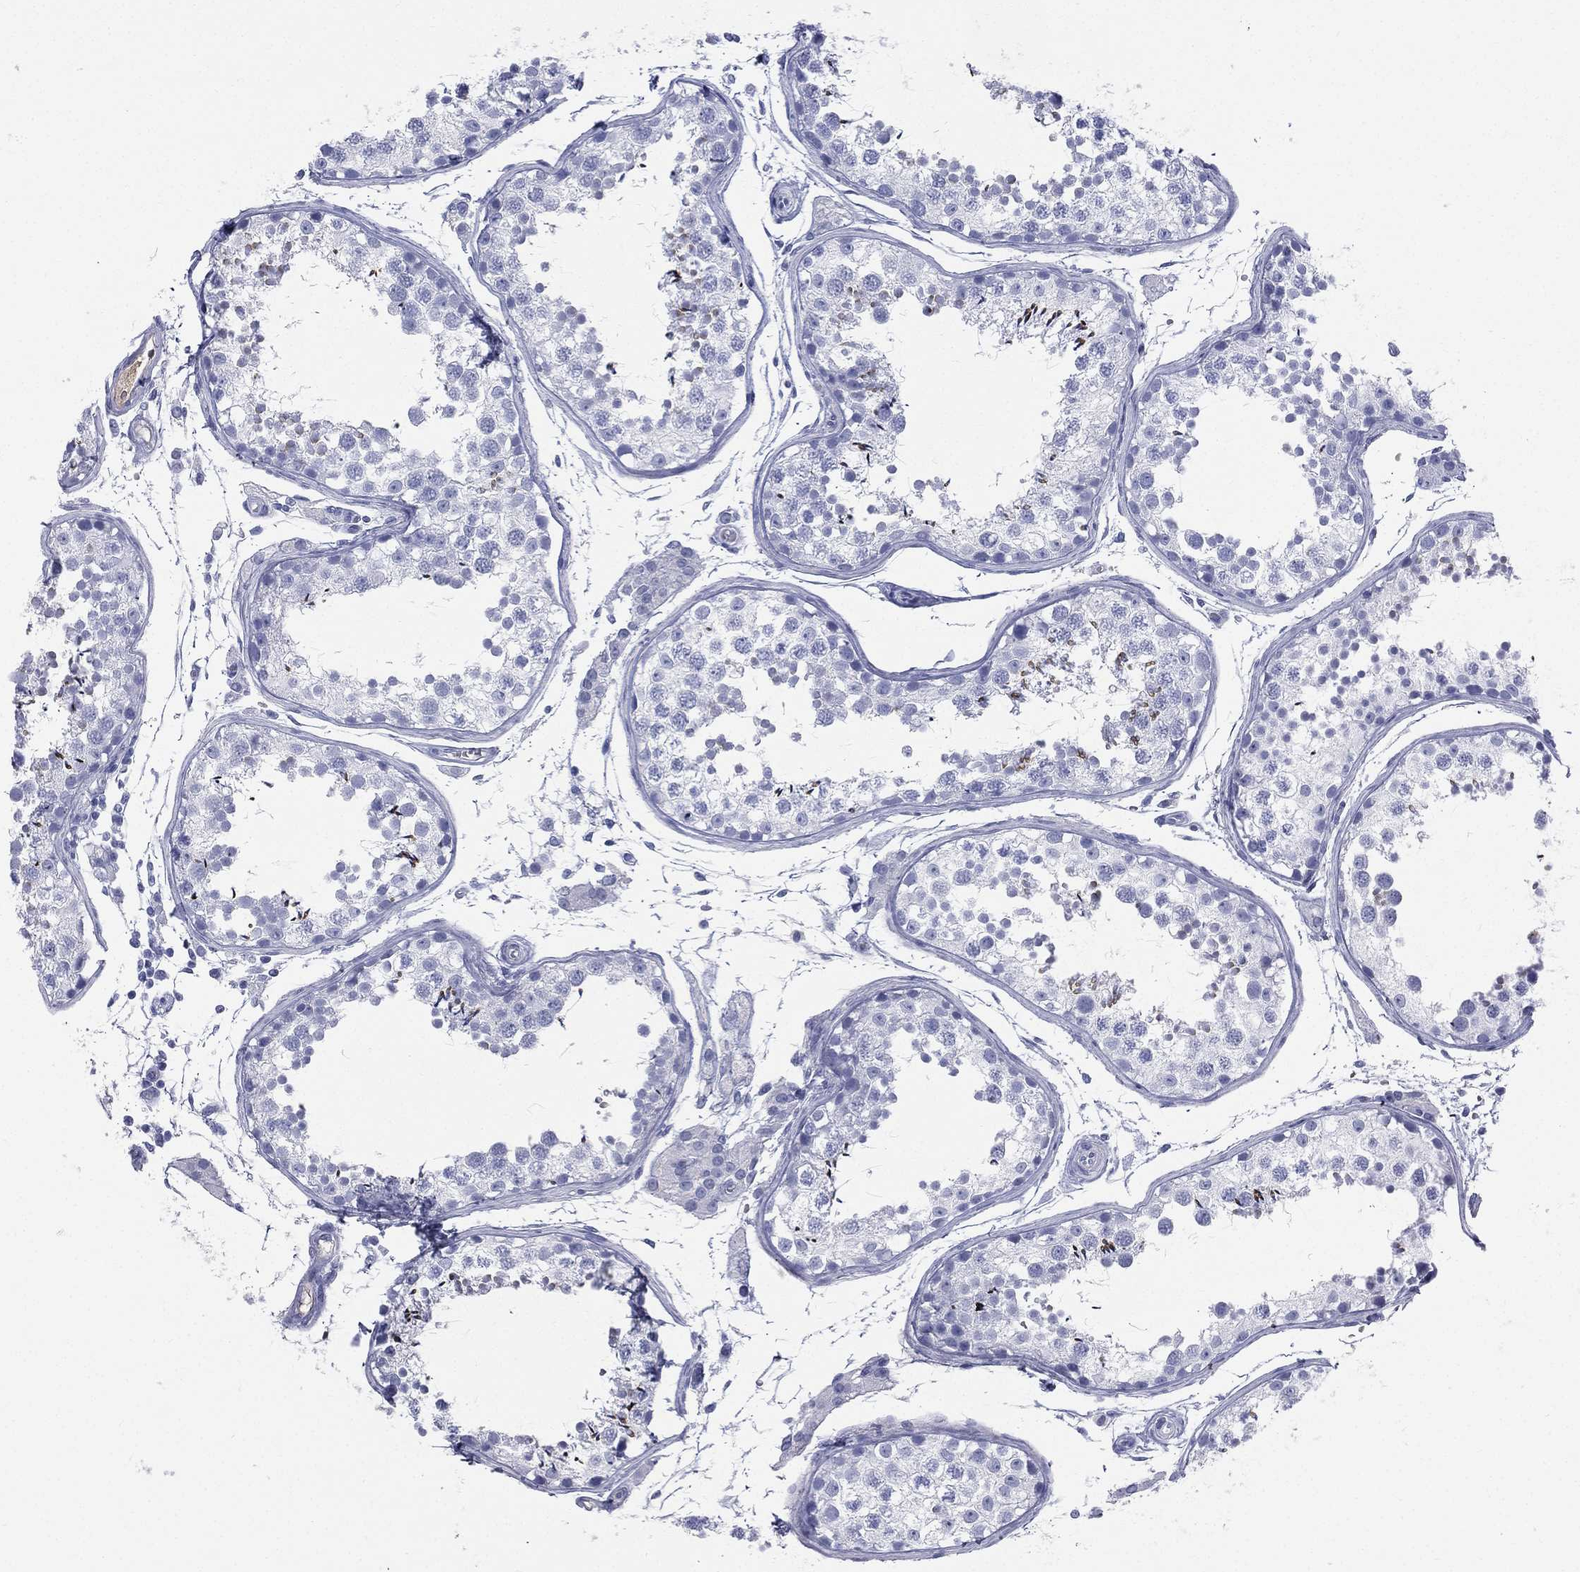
{"staining": {"intensity": "strong", "quantity": "<25%", "location": "cytoplasmic/membranous"}, "tissue": "testis", "cell_type": "Cells in seminiferous ducts", "image_type": "normal", "snomed": [{"axis": "morphology", "description": "Normal tissue, NOS"}, {"axis": "topography", "description": "Testis"}], "caption": "A brown stain labels strong cytoplasmic/membranous positivity of a protein in cells in seminiferous ducts of benign testis. (brown staining indicates protein expression, while blue staining denotes nuclei).", "gene": "HP", "patient": {"sex": "male", "age": 29}}